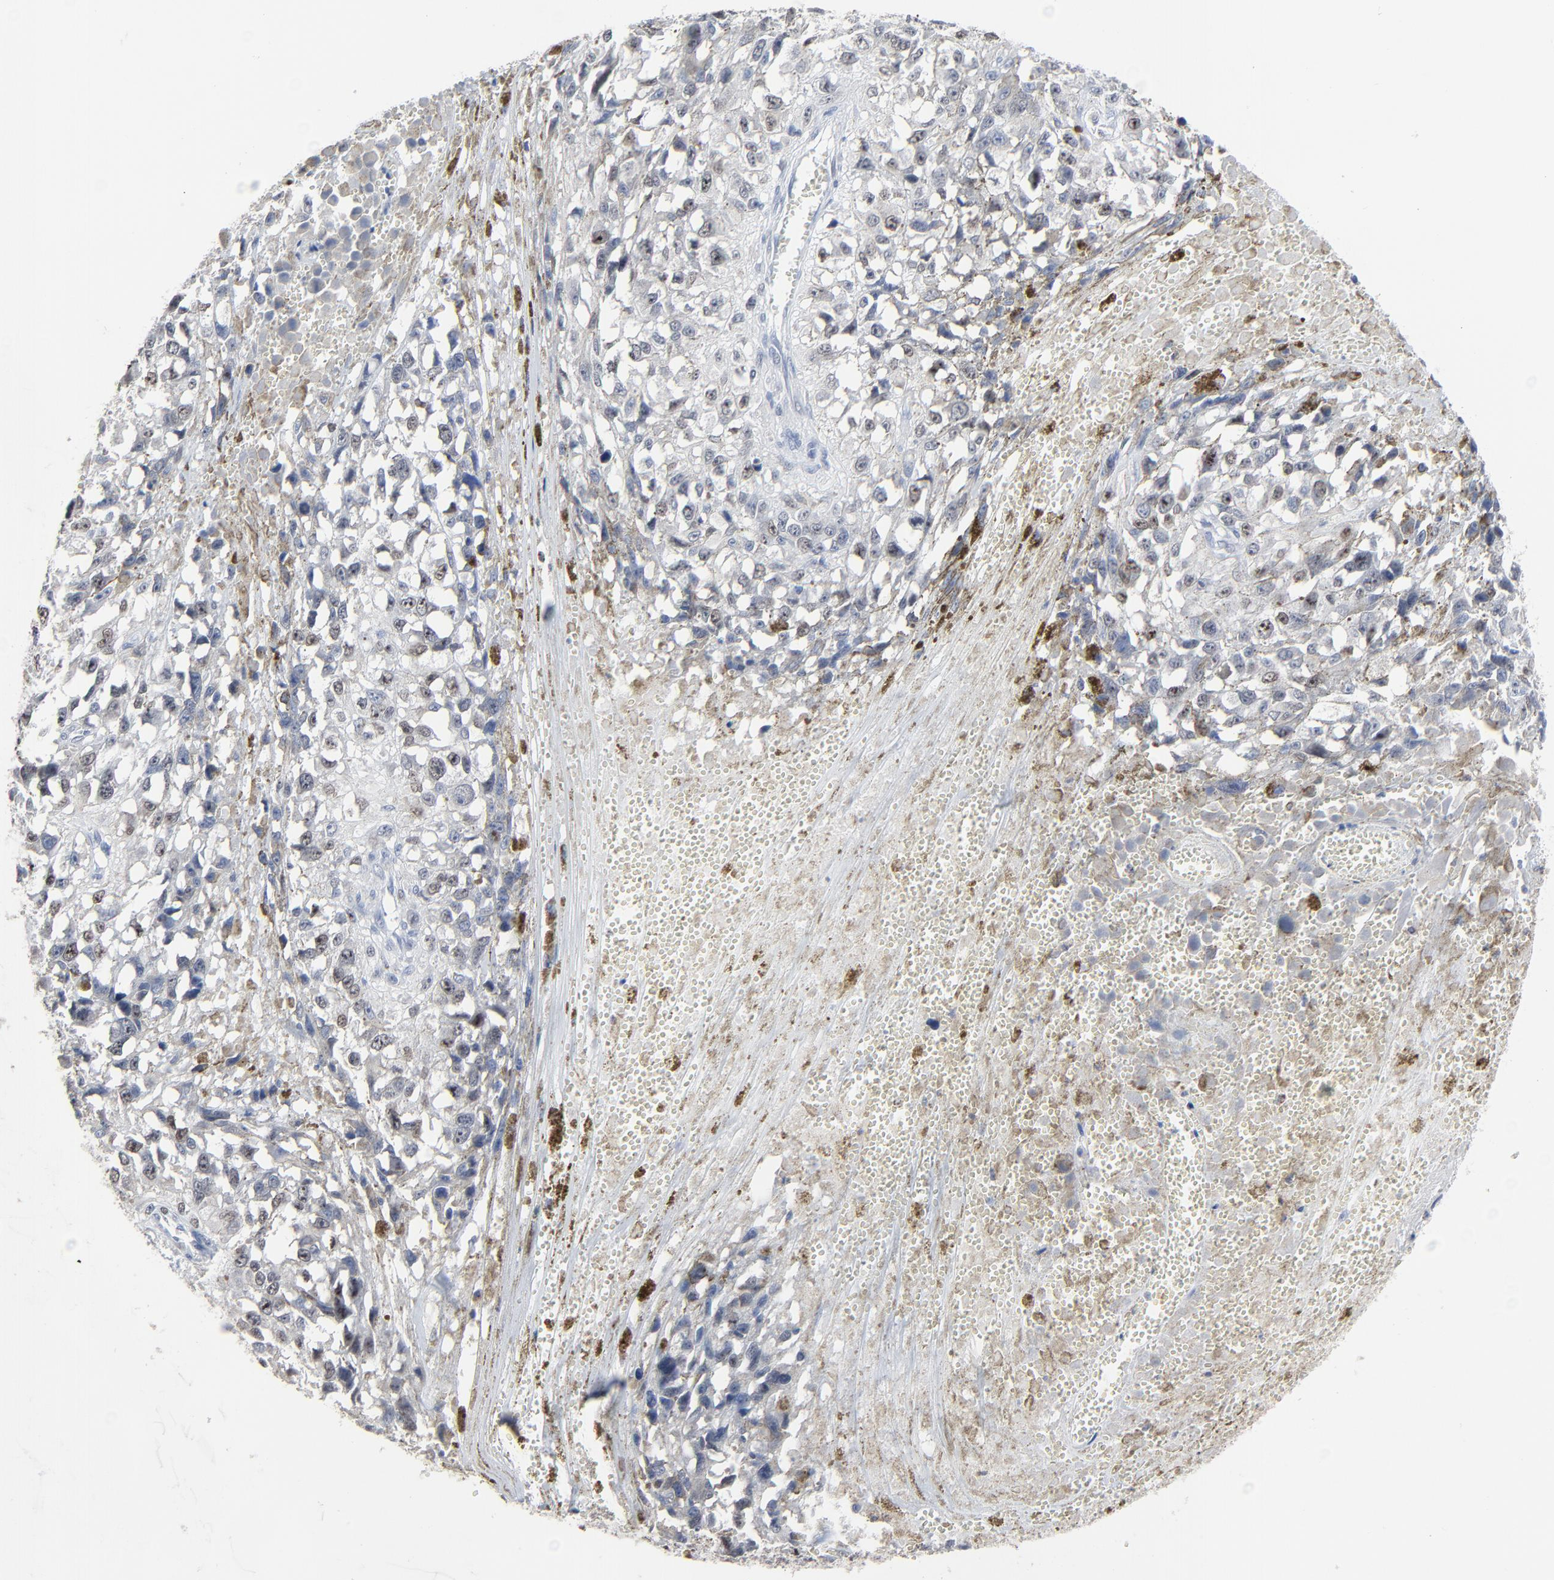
{"staining": {"intensity": "weak", "quantity": "<25%", "location": "nuclear"}, "tissue": "melanoma", "cell_type": "Tumor cells", "image_type": "cancer", "snomed": [{"axis": "morphology", "description": "Malignant melanoma, Metastatic site"}, {"axis": "topography", "description": "Lymph node"}], "caption": "The image exhibits no significant staining in tumor cells of malignant melanoma (metastatic site).", "gene": "BIRC3", "patient": {"sex": "male", "age": 59}}